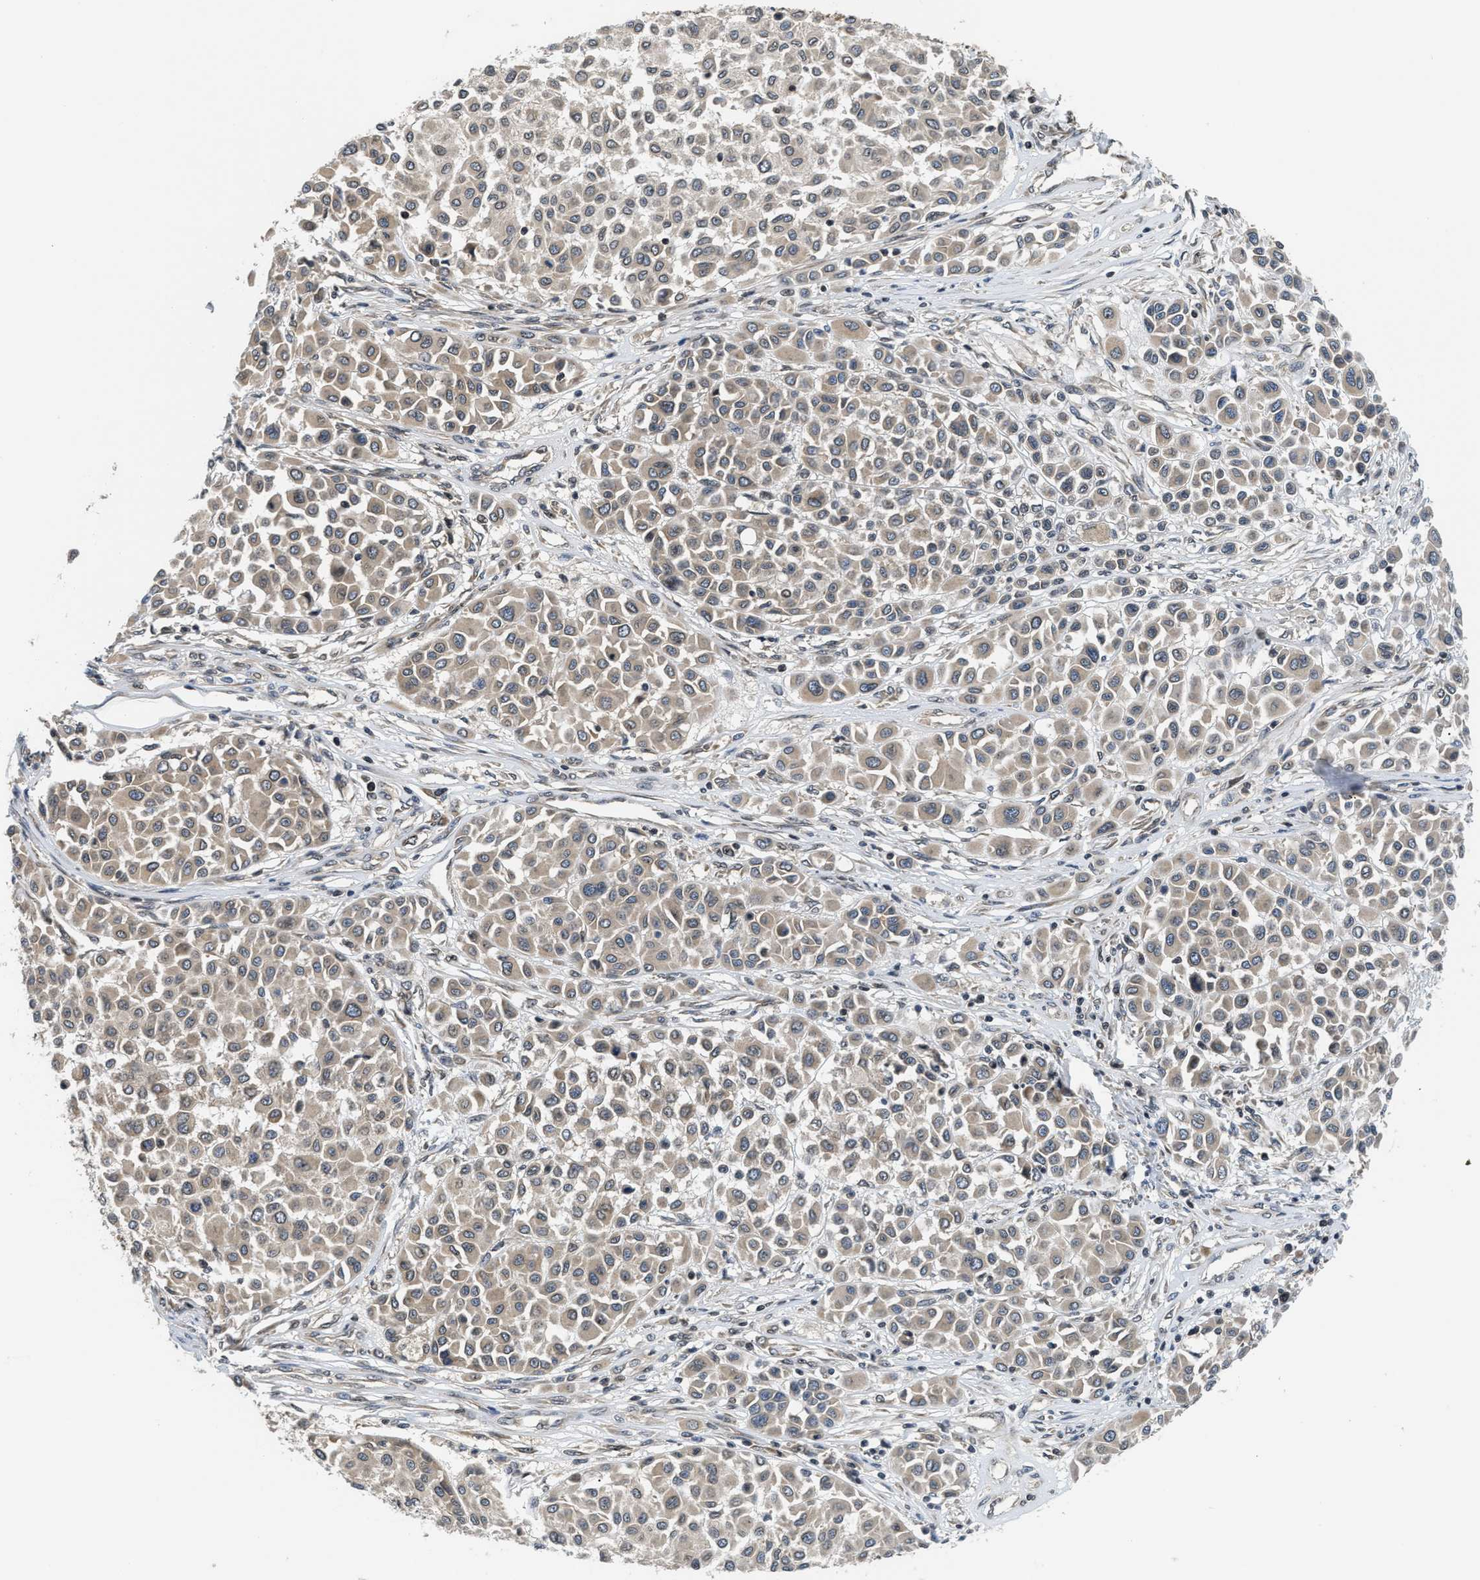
{"staining": {"intensity": "weak", "quantity": ">75%", "location": "cytoplasmic/membranous"}, "tissue": "melanoma", "cell_type": "Tumor cells", "image_type": "cancer", "snomed": [{"axis": "morphology", "description": "Malignant melanoma, Metastatic site"}, {"axis": "topography", "description": "Soft tissue"}], "caption": "A brown stain labels weak cytoplasmic/membranous positivity of a protein in malignant melanoma (metastatic site) tumor cells.", "gene": "RAB29", "patient": {"sex": "male", "age": 41}}